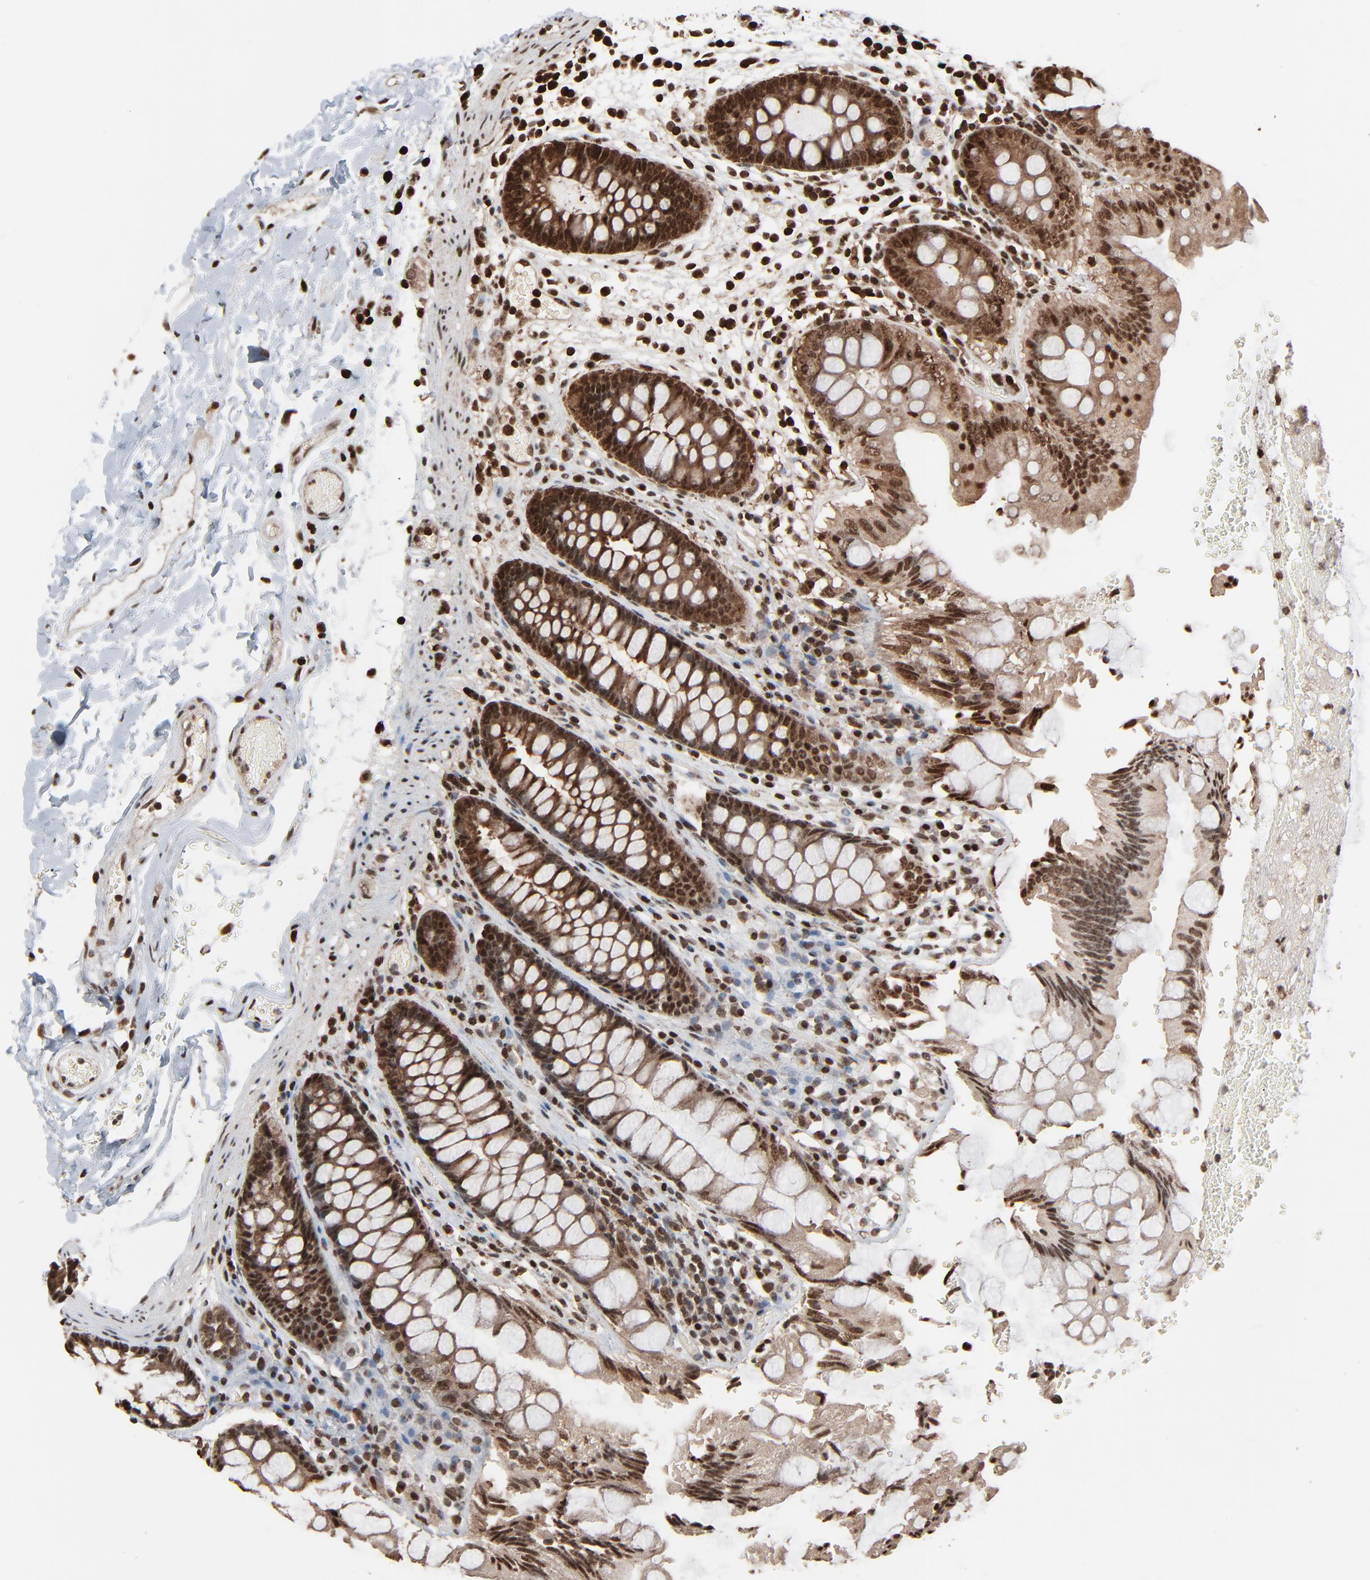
{"staining": {"intensity": "moderate", "quantity": ">75%", "location": "nuclear"}, "tissue": "colon", "cell_type": "Endothelial cells", "image_type": "normal", "snomed": [{"axis": "morphology", "description": "Normal tissue, NOS"}, {"axis": "topography", "description": "Smooth muscle"}, {"axis": "topography", "description": "Colon"}], "caption": "Colon stained for a protein displays moderate nuclear positivity in endothelial cells. (DAB (3,3'-diaminobenzidine) IHC with brightfield microscopy, high magnification).", "gene": "RPS6KA3", "patient": {"sex": "male", "age": 67}}